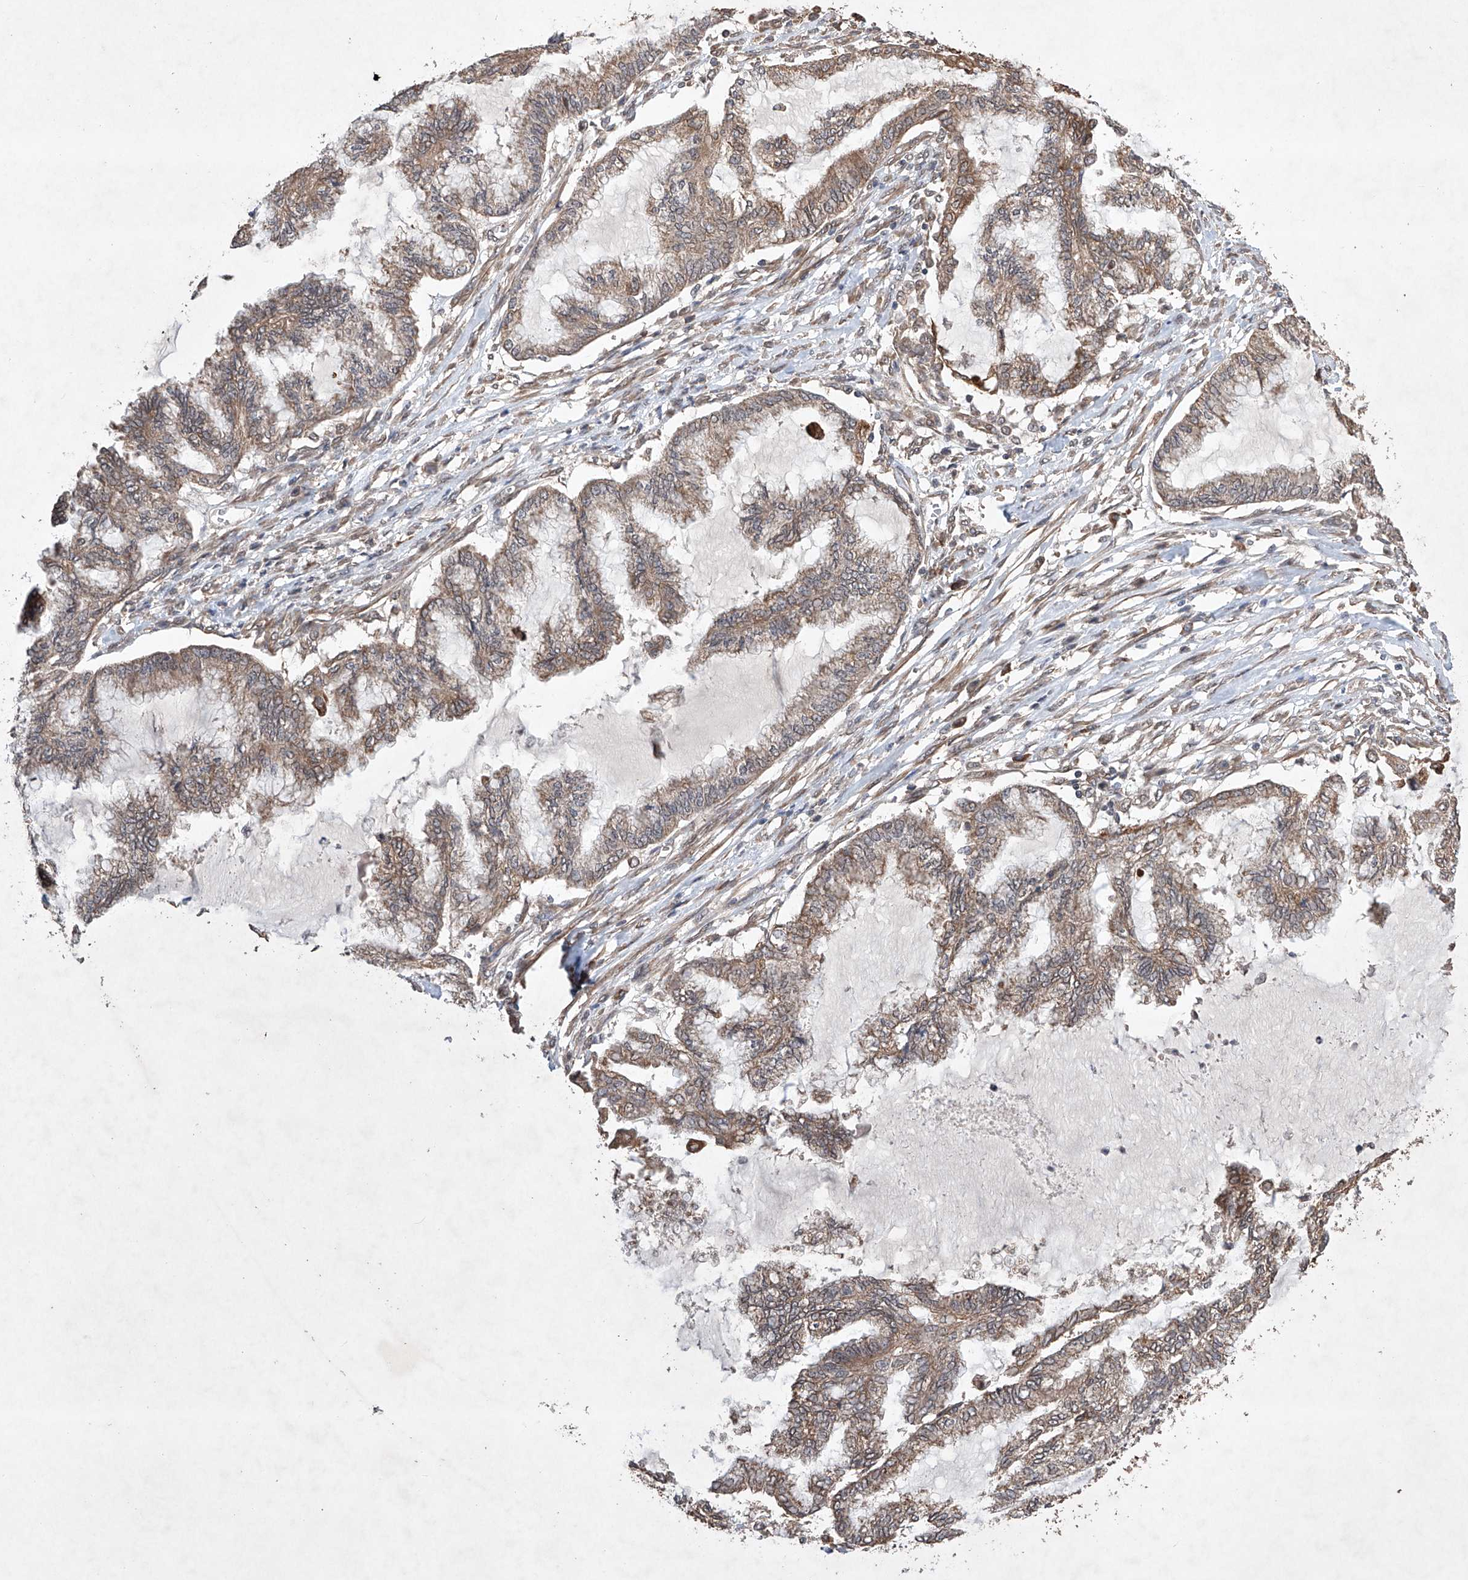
{"staining": {"intensity": "weak", "quantity": ">75%", "location": "cytoplasmic/membranous"}, "tissue": "endometrial cancer", "cell_type": "Tumor cells", "image_type": "cancer", "snomed": [{"axis": "morphology", "description": "Adenocarcinoma, NOS"}, {"axis": "topography", "description": "Endometrium"}], "caption": "Immunohistochemical staining of human endometrial cancer (adenocarcinoma) demonstrates weak cytoplasmic/membranous protein staining in about >75% of tumor cells. Nuclei are stained in blue.", "gene": "LURAP1", "patient": {"sex": "female", "age": 86}}